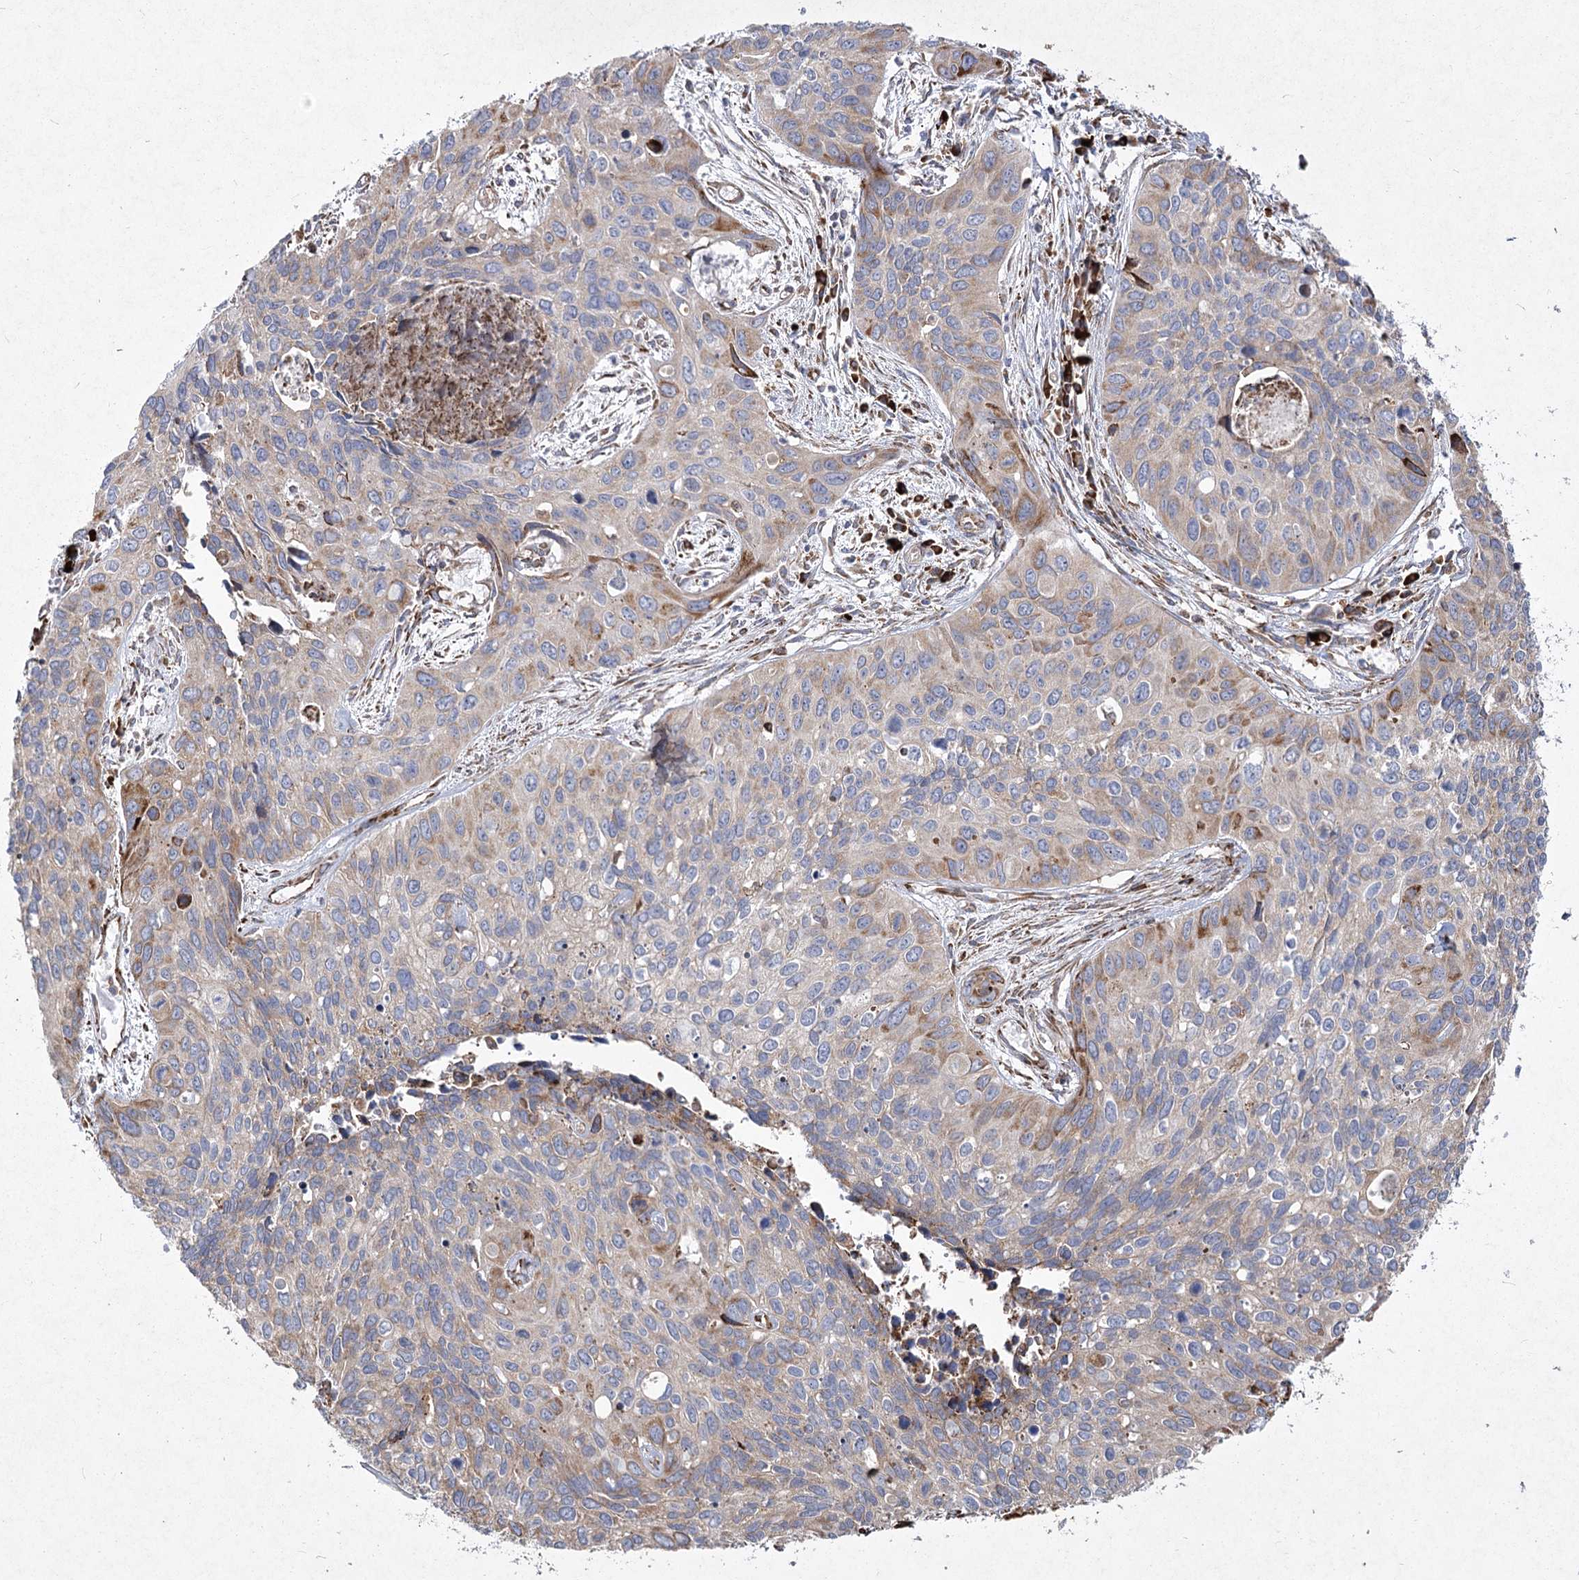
{"staining": {"intensity": "weak", "quantity": "25%-75%", "location": "cytoplasmic/membranous"}, "tissue": "cervical cancer", "cell_type": "Tumor cells", "image_type": "cancer", "snomed": [{"axis": "morphology", "description": "Squamous cell carcinoma, NOS"}, {"axis": "topography", "description": "Cervix"}], "caption": "Protein expression analysis of human cervical cancer reveals weak cytoplasmic/membranous expression in approximately 25%-75% of tumor cells.", "gene": "NHLRC2", "patient": {"sex": "female", "age": 55}}